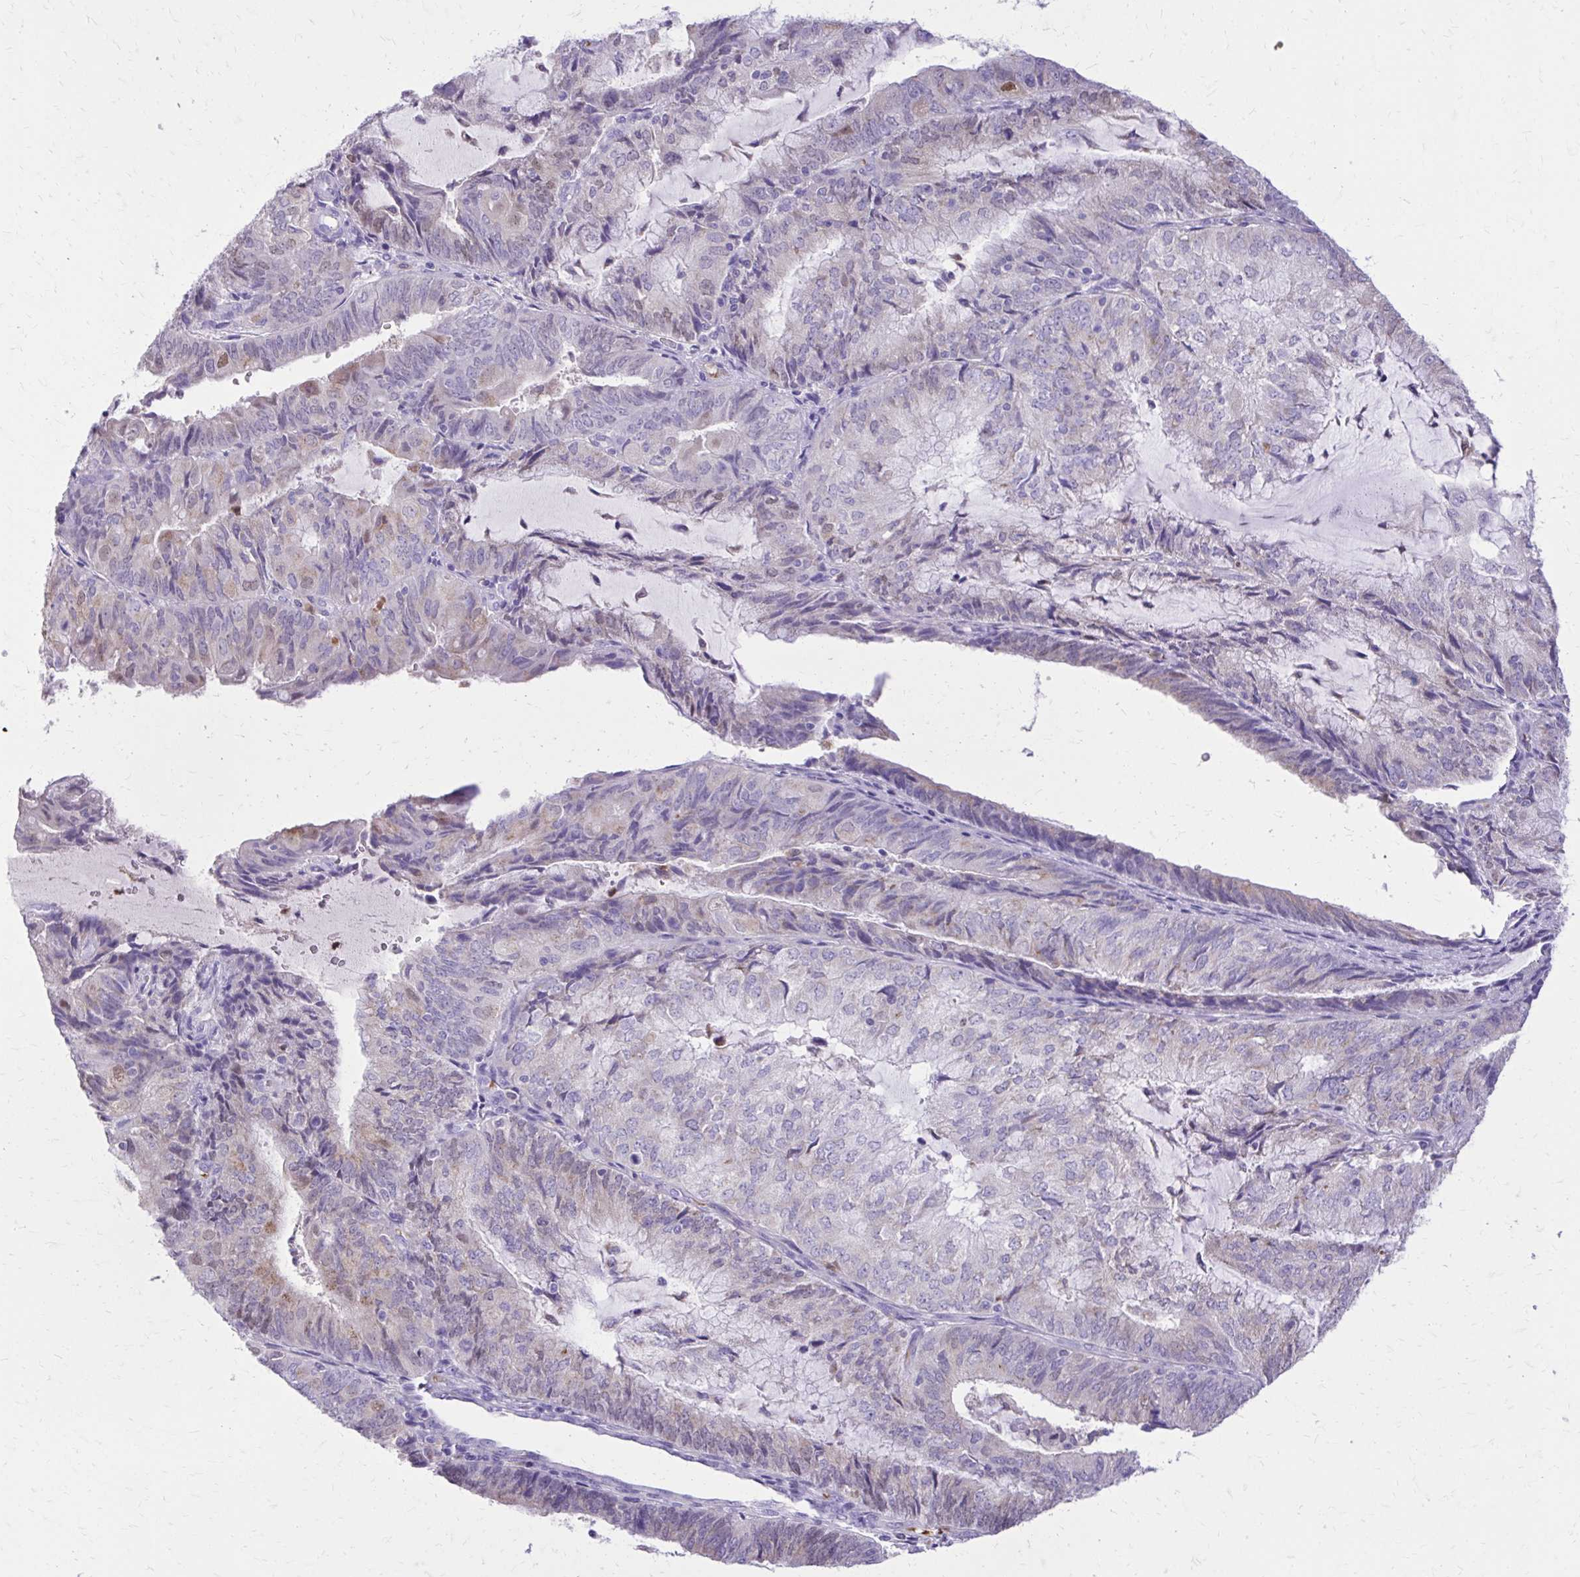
{"staining": {"intensity": "weak", "quantity": "<25%", "location": "cytoplasmic/membranous"}, "tissue": "endometrial cancer", "cell_type": "Tumor cells", "image_type": "cancer", "snomed": [{"axis": "morphology", "description": "Adenocarcinoma, NOS"}, {"axis": "topography", "description": "Endometrium"}], "caption": "An immunohistochemistry (IHC) micrograph of adenocarcinoma (endometrial) is shown. There is no staining in tumor cells of adenocarcinoma (endometrial).", "gene": "CAT", "patient": {"sex": "female", "age": 81}}